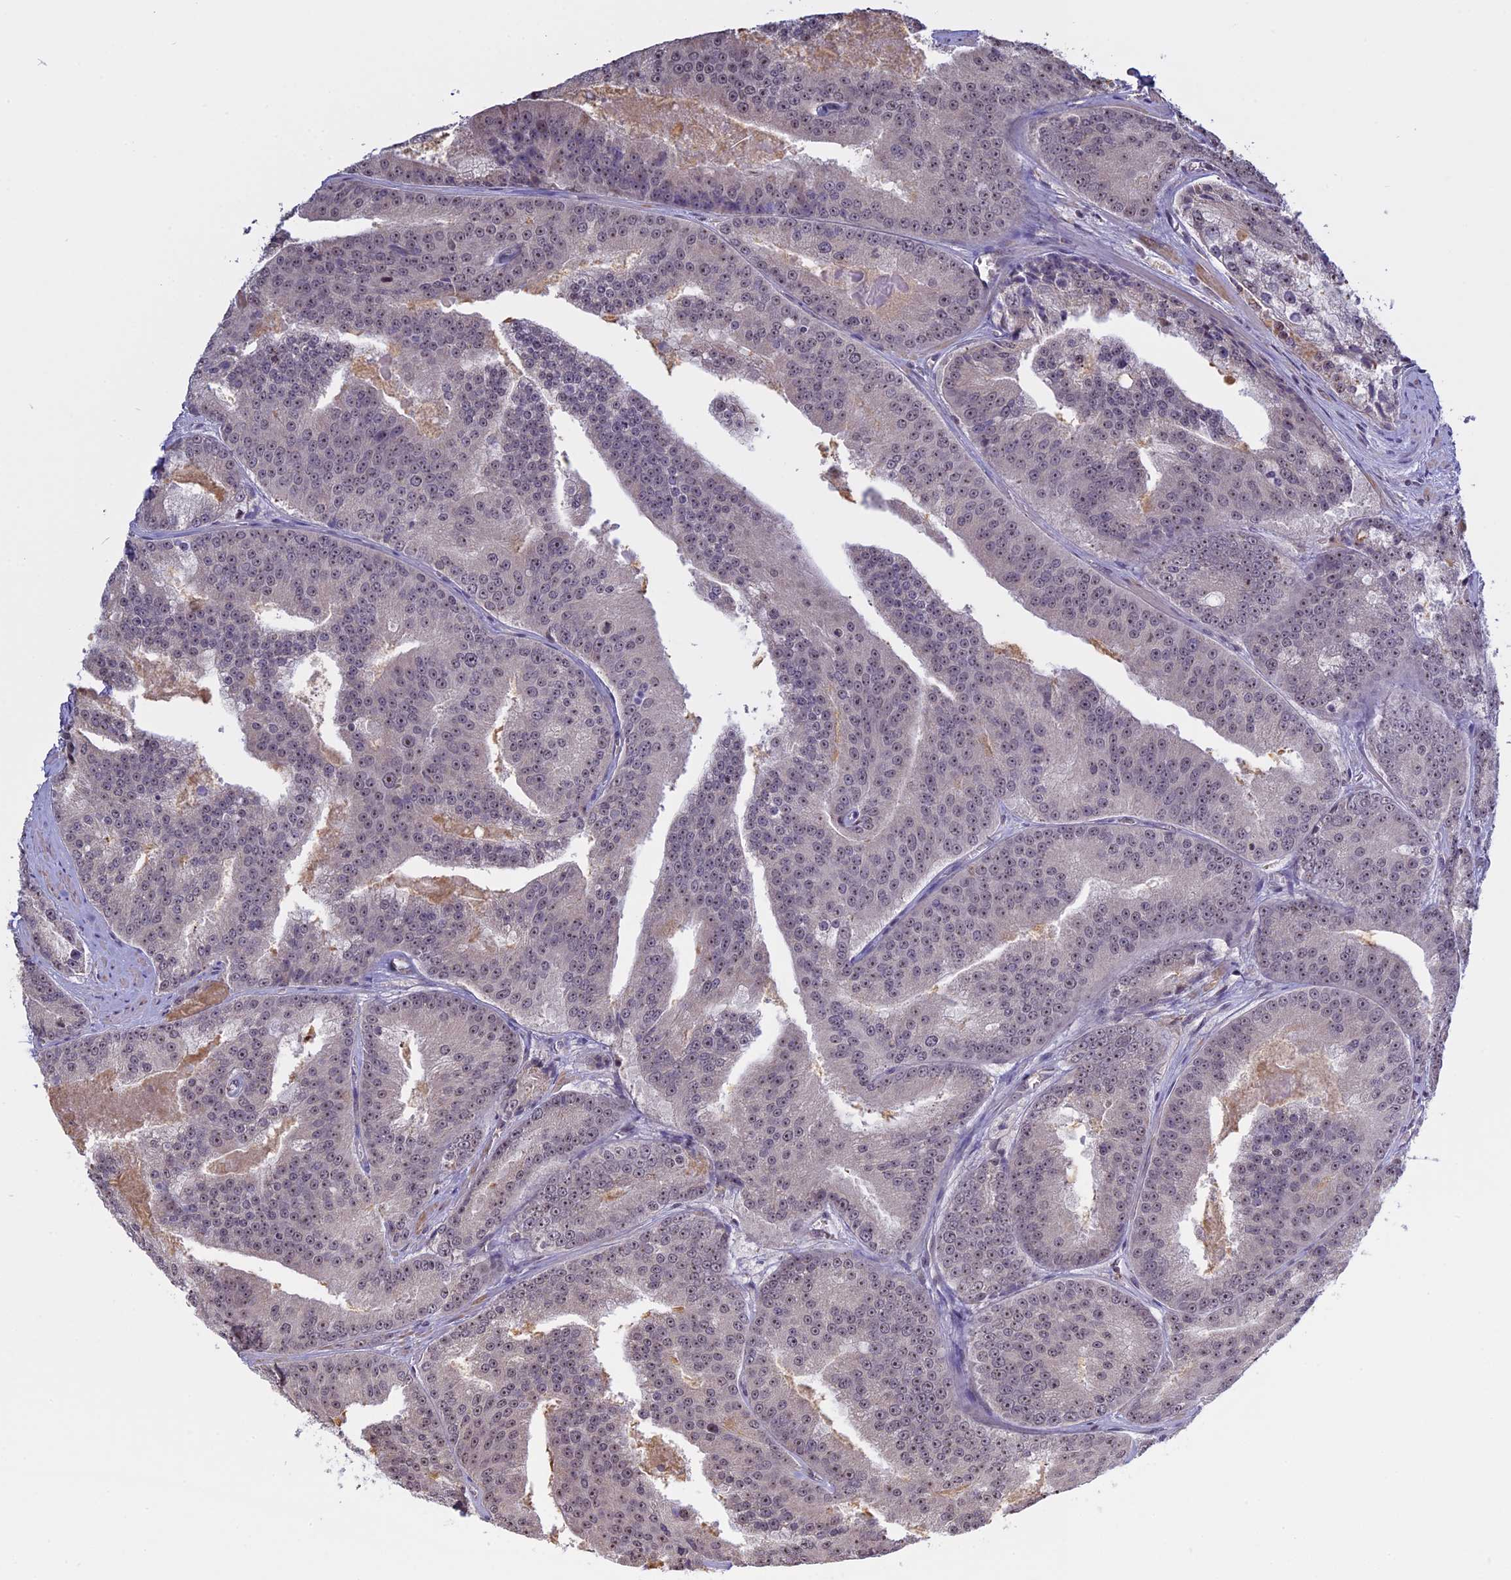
{"staining": {"intensity": "weak", "quantity": "25%-75%", "location": "nuclear"}, "tissue": "prostate cancer", "cell_type": "Tumor cells", "image_type": "cancer", "snomed": [{"axis": "morphology", "description": "Adenocarcinoma, High grade"}, {"axis": "topography", "description": "Prostate"}], "caption": "A photomicrograph of human high-grade adenocarcinoma (prostate) stained for a protein demonstrates weak nuclear brown staining in tumor cells. Nuclei are stained in blue.", "gene": "MGA", "patient": {"sex": "male", "age": 61}}